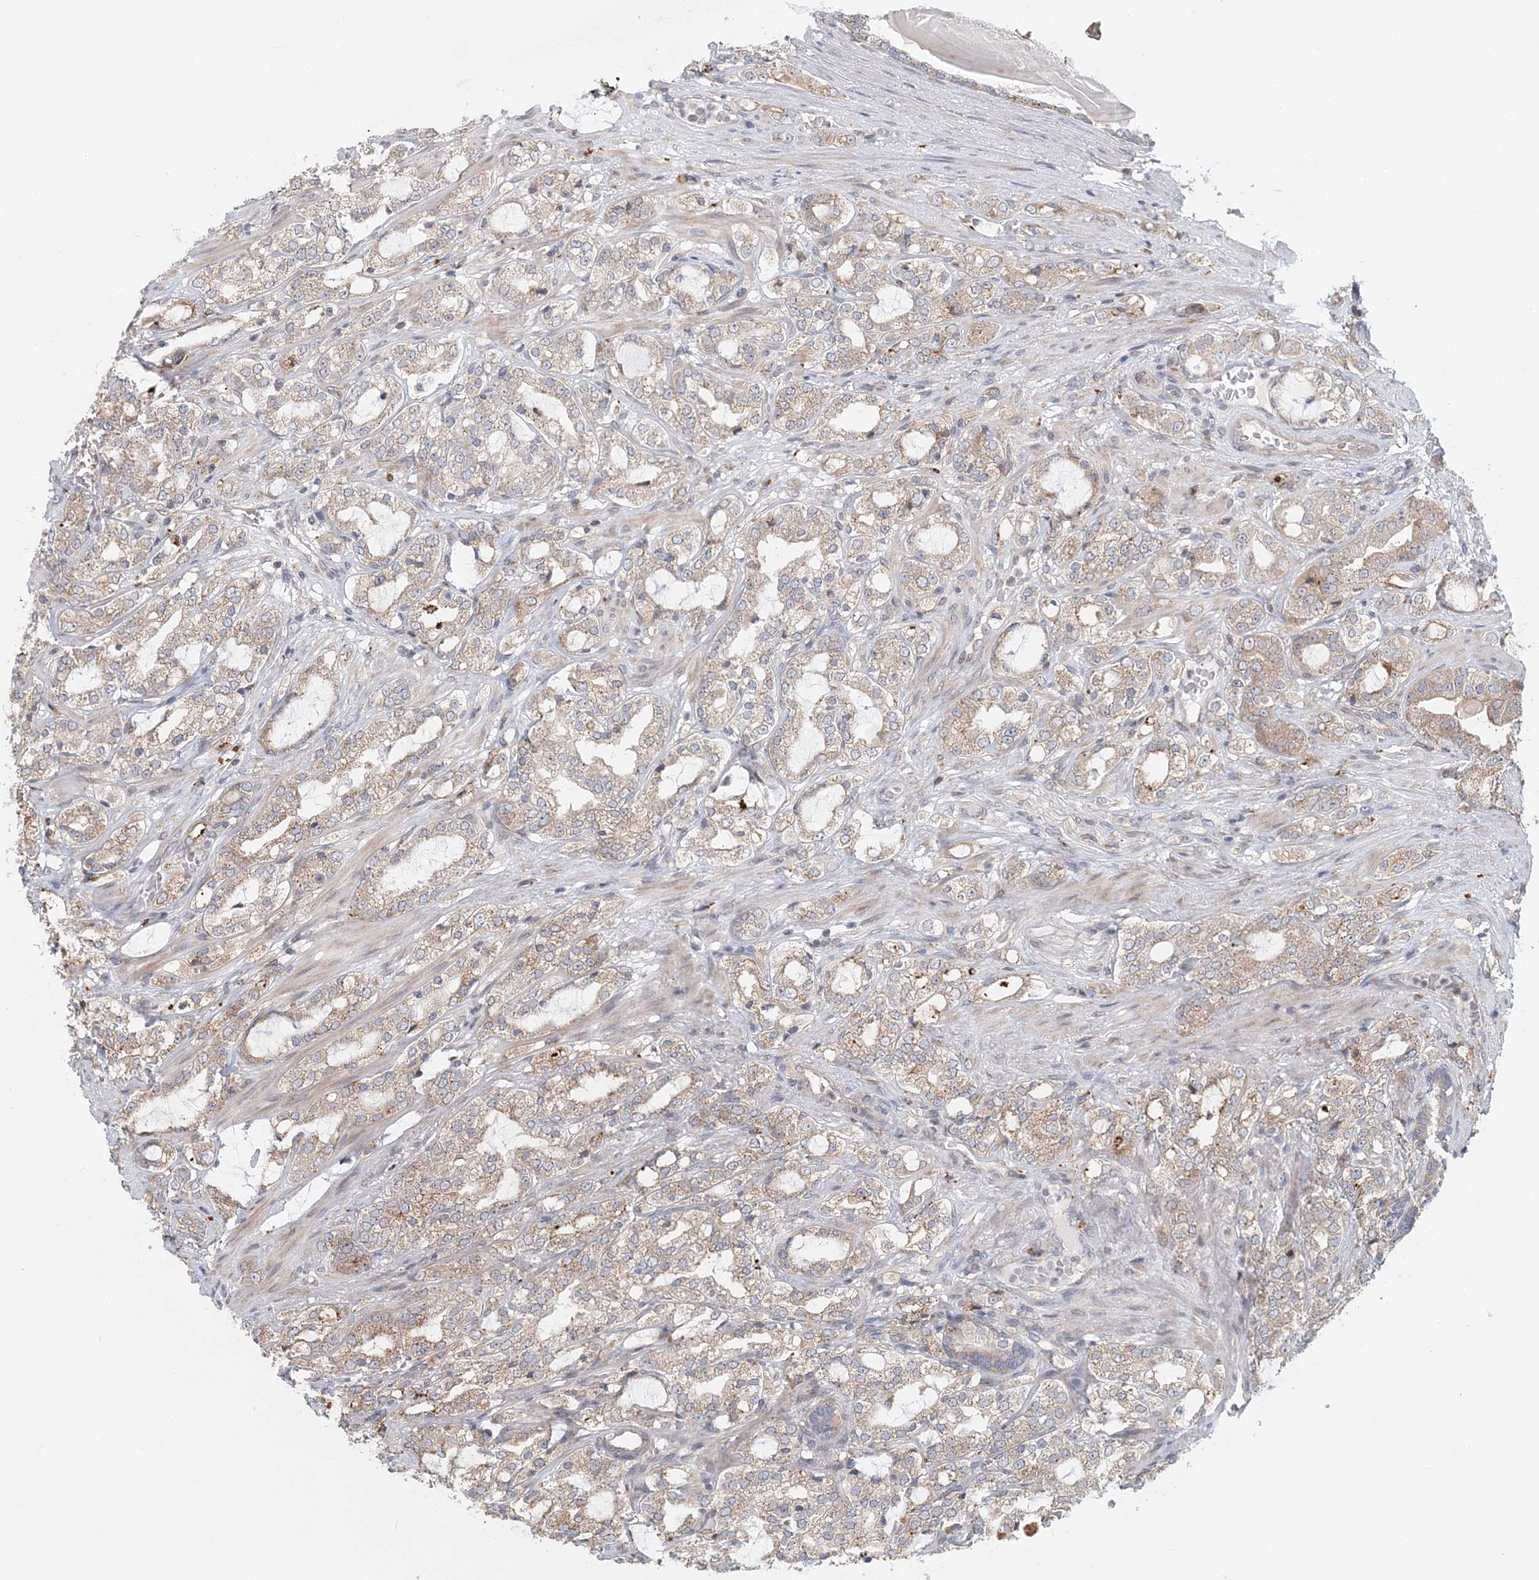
{"staining": {"intensity": "weak", "quantity": ">75%", "location": "cytoplasmic/membranous"}, "tissue": "prostate cancer", "cell_type": "Tumor cells", "image_type": "cancer", "snomed": [{"axis": "morphology", "description": "Adenocarcinoma, High grade"}, {"axis": "topography", "description": "Prostate"}], "caption": "Immunohistochemistry micrograph of neoplastic tissue: adenocarcinoma (high-grade) (prostate) stained using immunohistochemistry shows low levels of weak protein expression localized specifically in the cytoplasmic/membranous of tumor cells, appearing as a cytoplasmic/membranous brown color.", "gene": "PCYOX1L", "patient": {"sex": "male", "age": 64}}